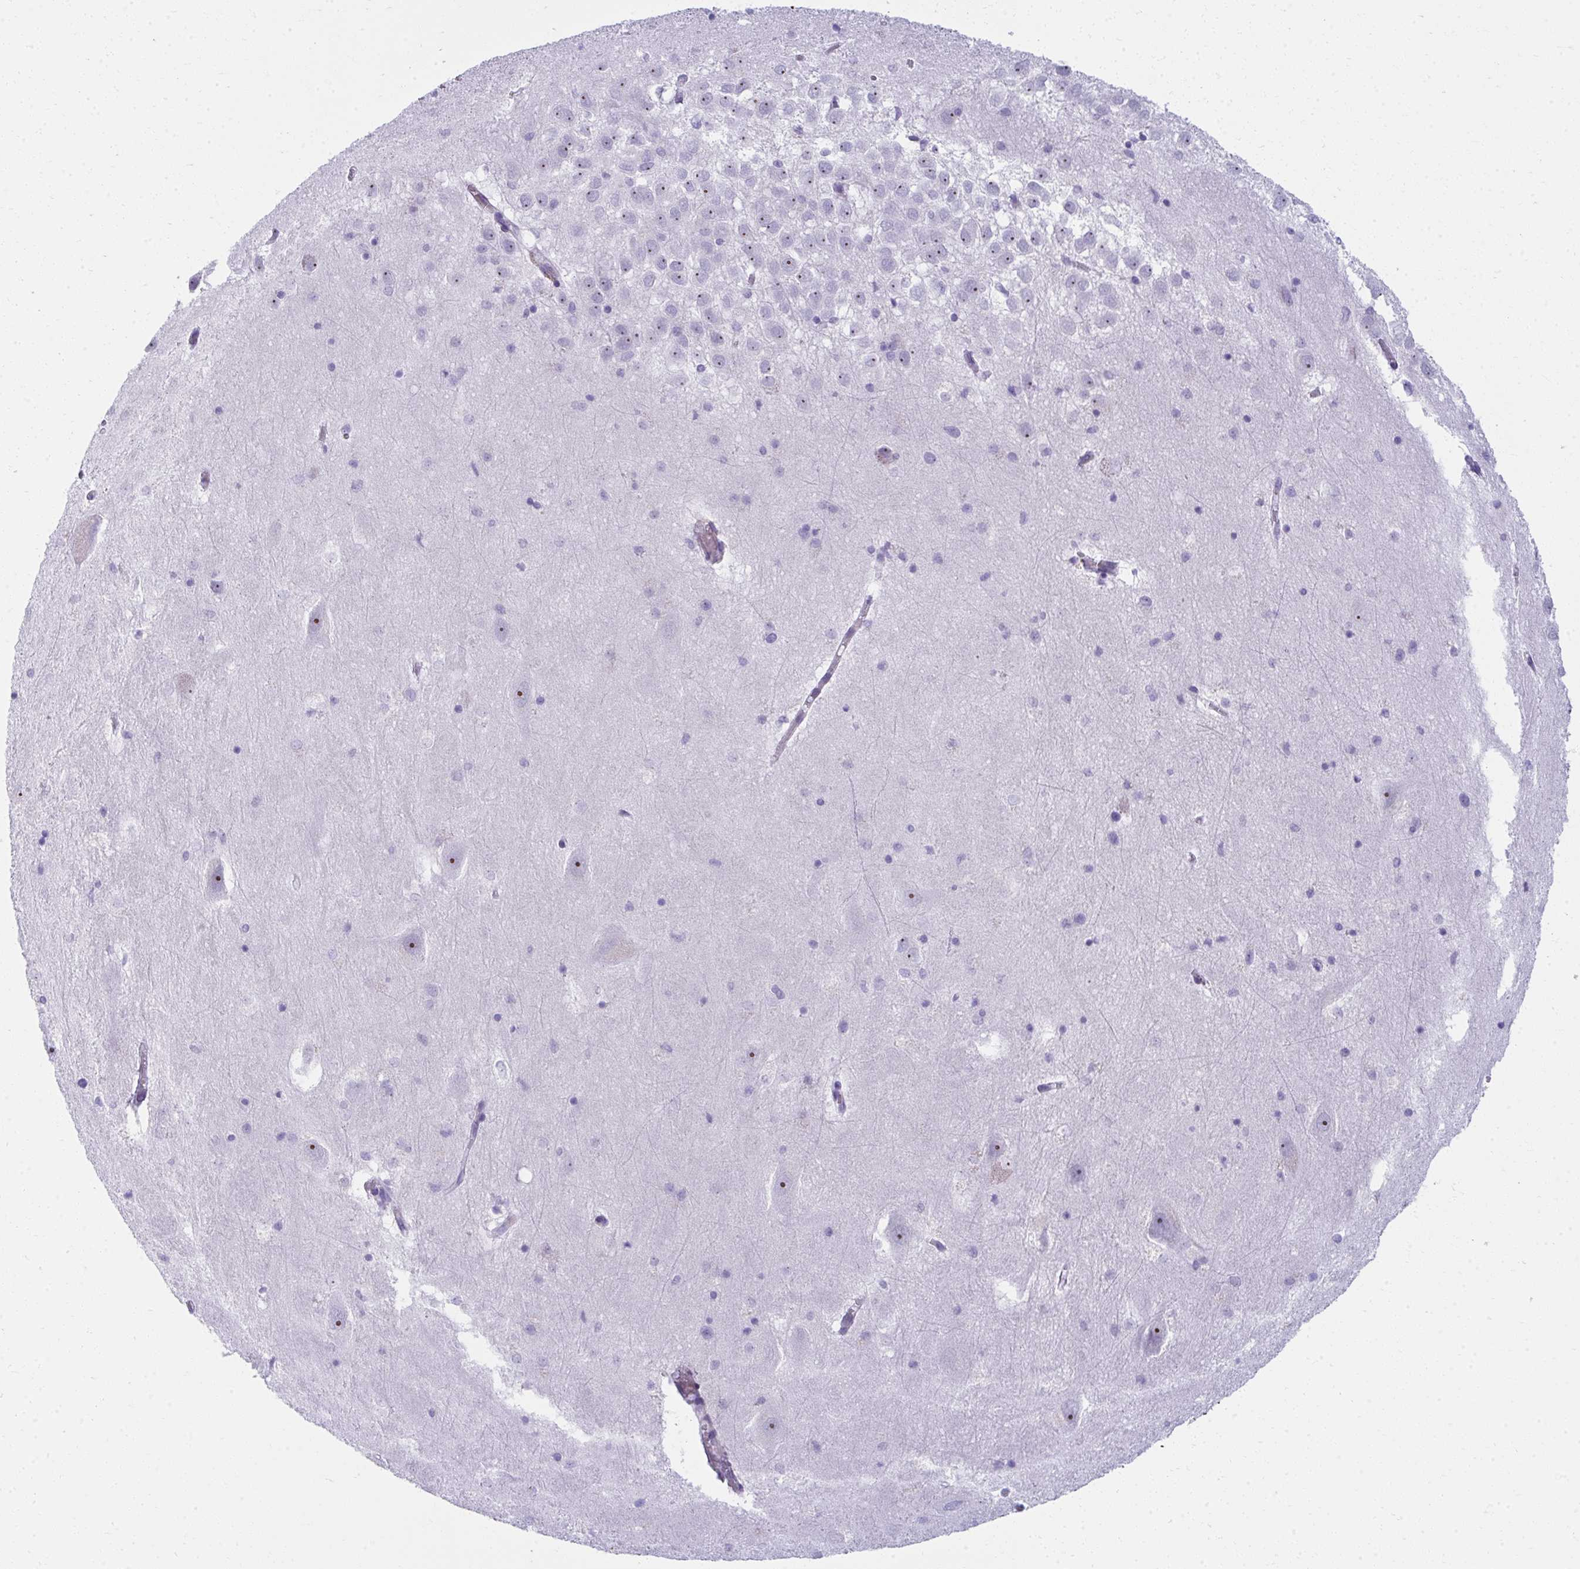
{"staining": {"intensity": "negative", "quantity": "none", "location": "none"}, "tissue": "hippocampus", "cell_type": "Glial cells", "image_type": "normal", "snomed": [{"axis": "morphology", "description": "Normal tissue, NOS"}, {"axis": "topography", "description": "Hippocampus"}], "caption": "DAB immunohistochemical staining of unremarkable human hippocampus demonstrates no significant expression in glial cells.", "gene": "PUS7L", "patient": {"sex": "male", "age": 58}}